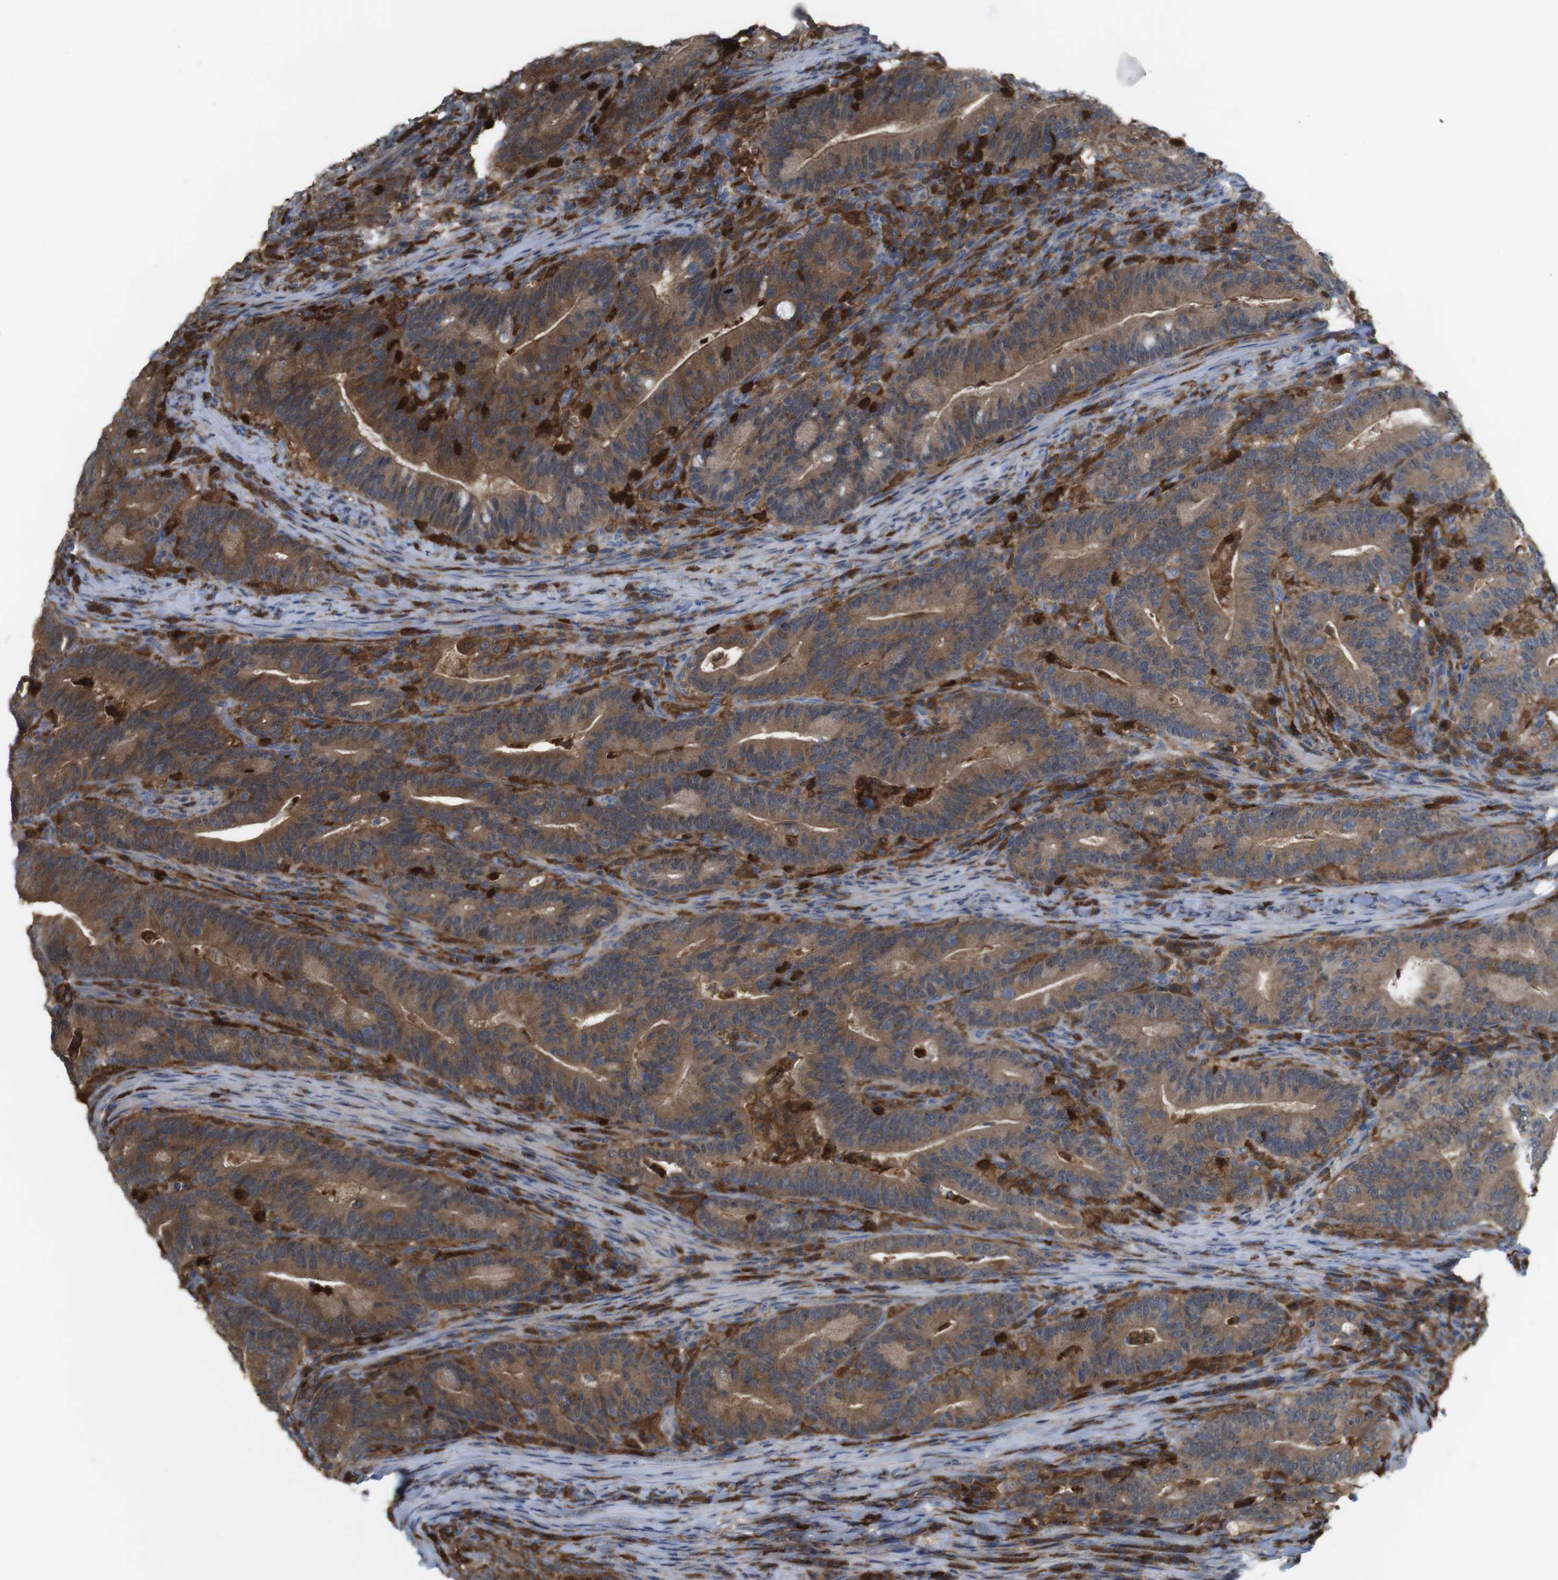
{"staining": {"intensity": "moderate", "quantity": ">75%", "location": "cytoplasmic/membranous"}, "tissue": "colorectal cancer", "cell_type": "Tumor cells", "image_type": "cancer", "snomed": [{"axis": "morphology", "description": "Normal tissue, NOS"}, {"axis": "morphology", "description": "Adenocarcinoma, NOS"}, {"axis": "topography", "description": "Colon"}], "caption": "A micrograph of human adenocarcinoma (colorectal) stained for a protein exhibits moderate cytoplasmic/membranous brown staining in tumor cells.", "gene": "PRKCD", "patient": {"sex": "female", "age": 66}}